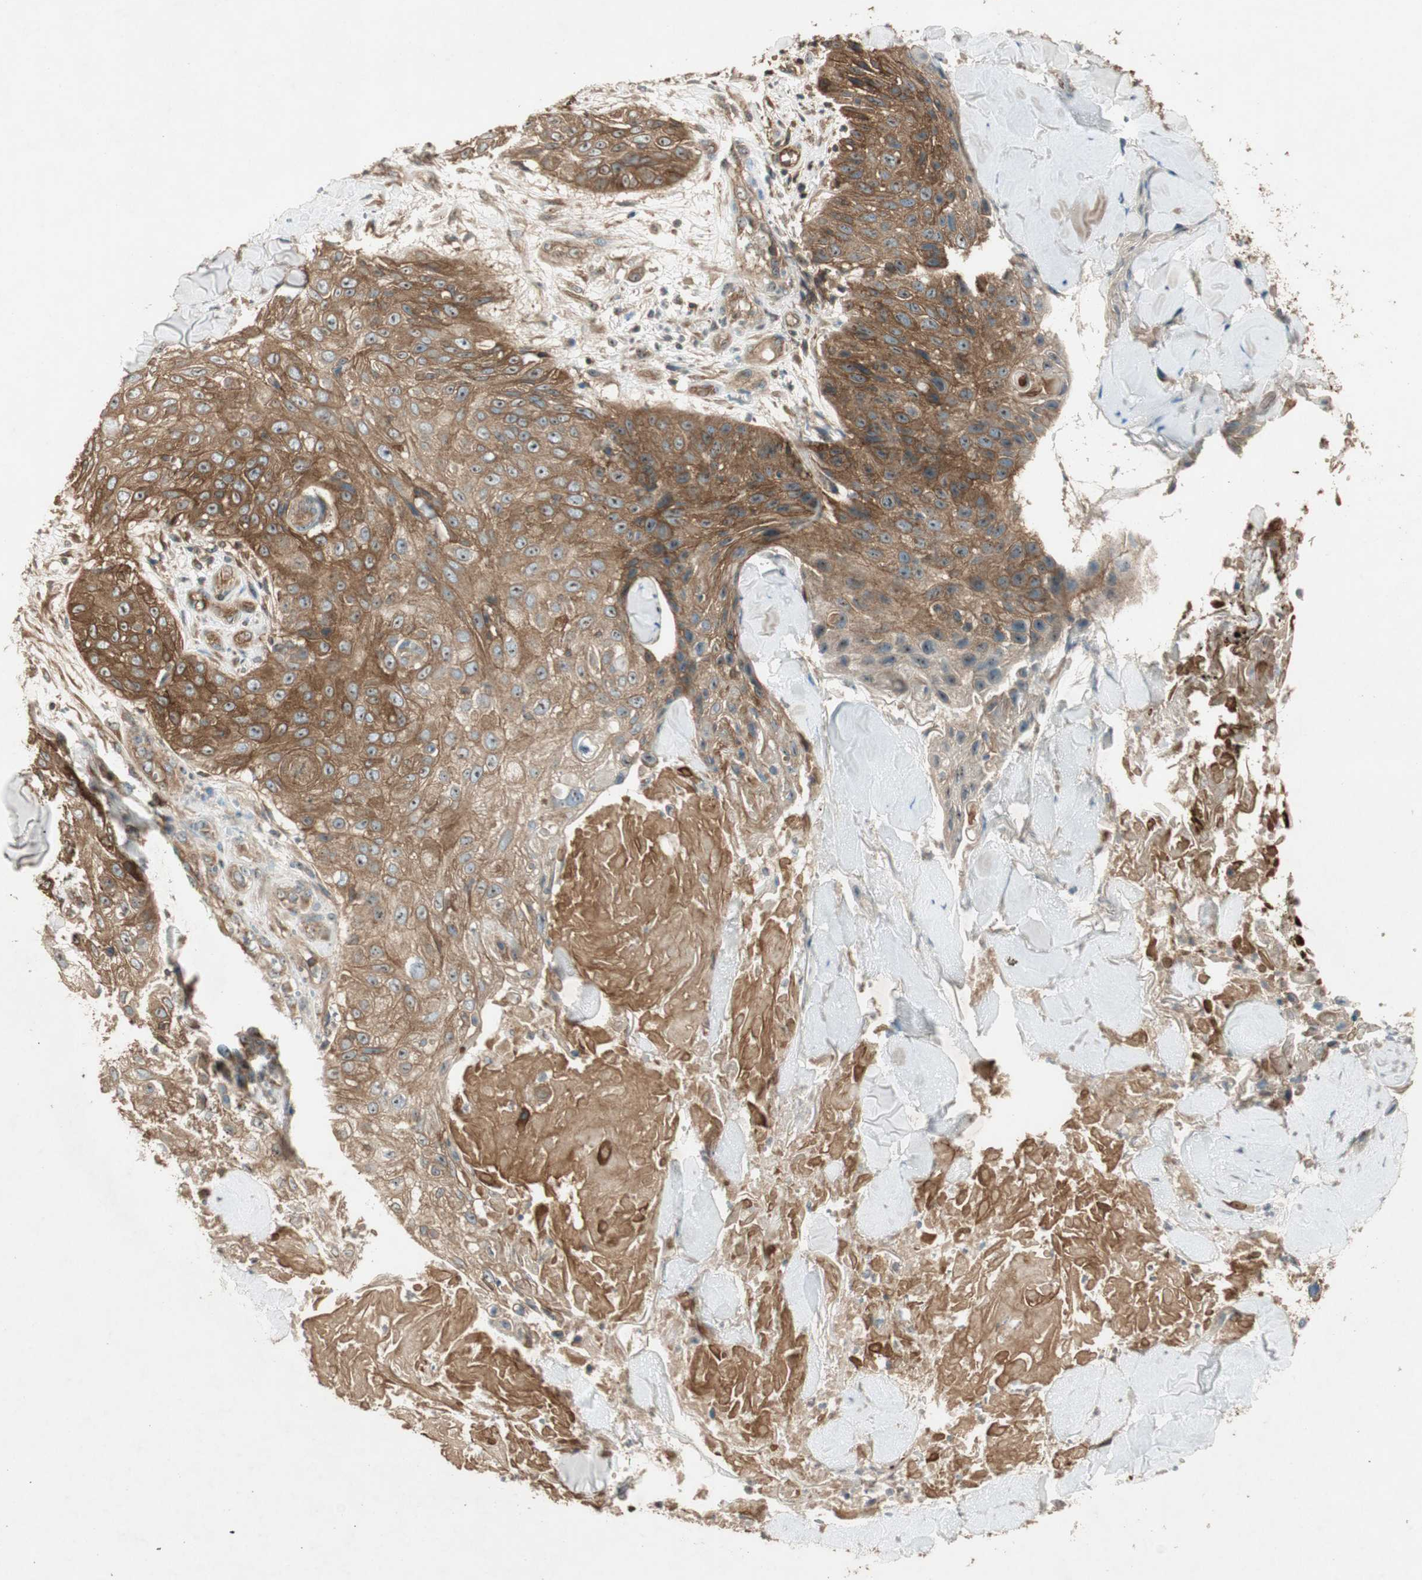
{"staining": {"intensity": "moderate", "quantity": ">75%", "location": "cytoplasmic/membranous"}, "tissue": "skin cancer", "cell_type": "Tumor cells", "image_type": "cancer", "snomed": [{"axis": "morphology", "description": "Squamous cell carcinoma, NOS"}, {"axis": "topography", "description": "Skin"}], "caption": "This photomicrograph shows skin cancer stained with immunohistochemistry (IHC) to label a protein in brown. The cytoplasmic/membranous of tumor cells show moderate positivity for the protein. Nuclei are counter-stained blue.", "gene": "BTN3A3", "patient": {"sex": "male", "age": 86}}